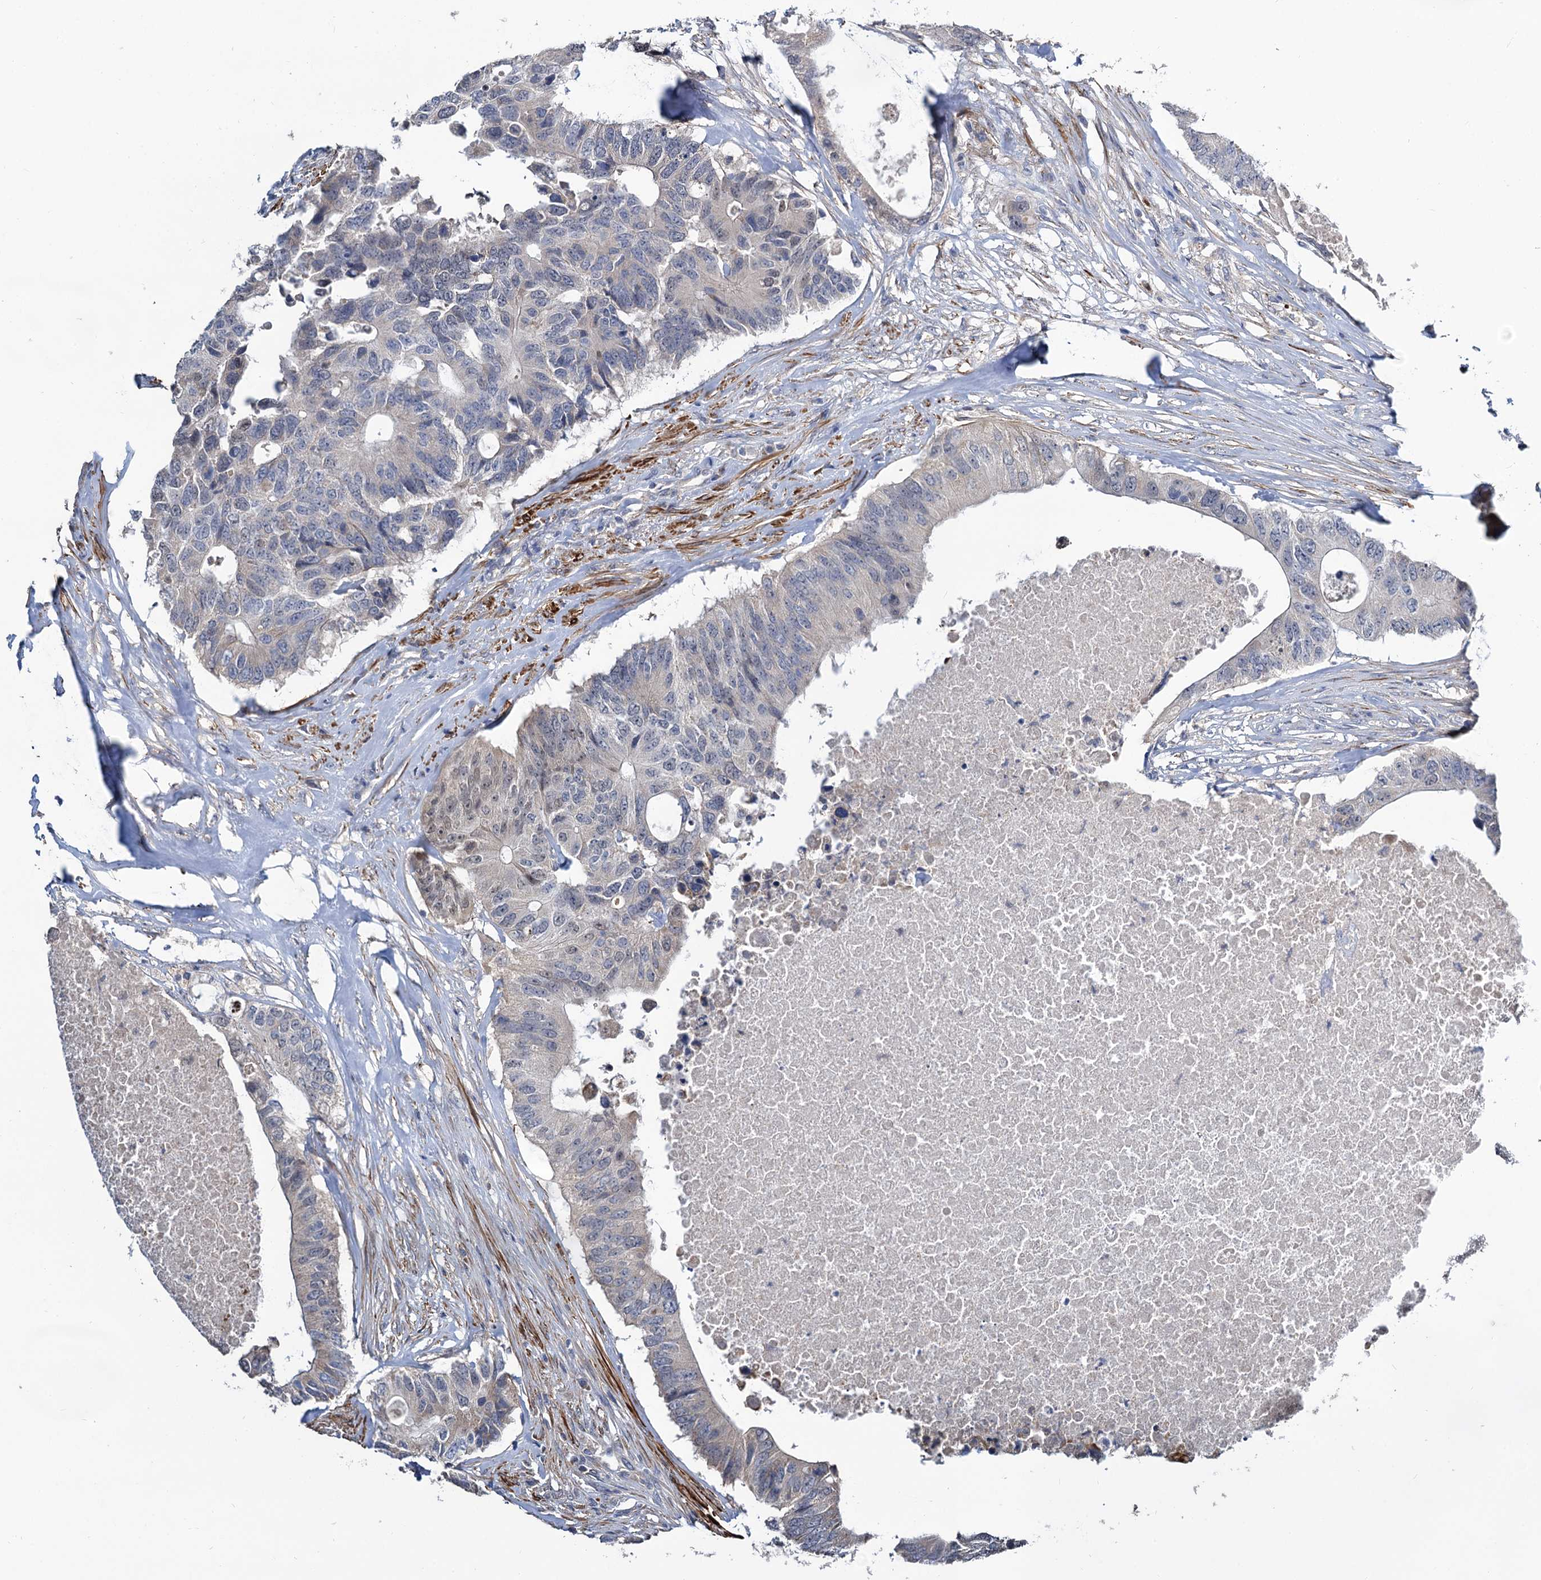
{"staining": {"intensity": "negative", "quantity": "none", "location": "none"}, "tissue": "colorectal cancer", "cell_type": "Tumor cells", "image_type": "cancer", "snomed": [{"axis": "morphology", "description": "Adenocarcinoma, NOS"}, {"axis": "topography", "description": "Colon"}], "caption": "IHC photomicrograph of neoplastic tissue: colorectal cancer stained with DAB reveals no significant protein staining in tumor cells. Nuclei are stained in blue.", "gene": "ALKBH7", "patient": {"sex": "male", "age": 71}}